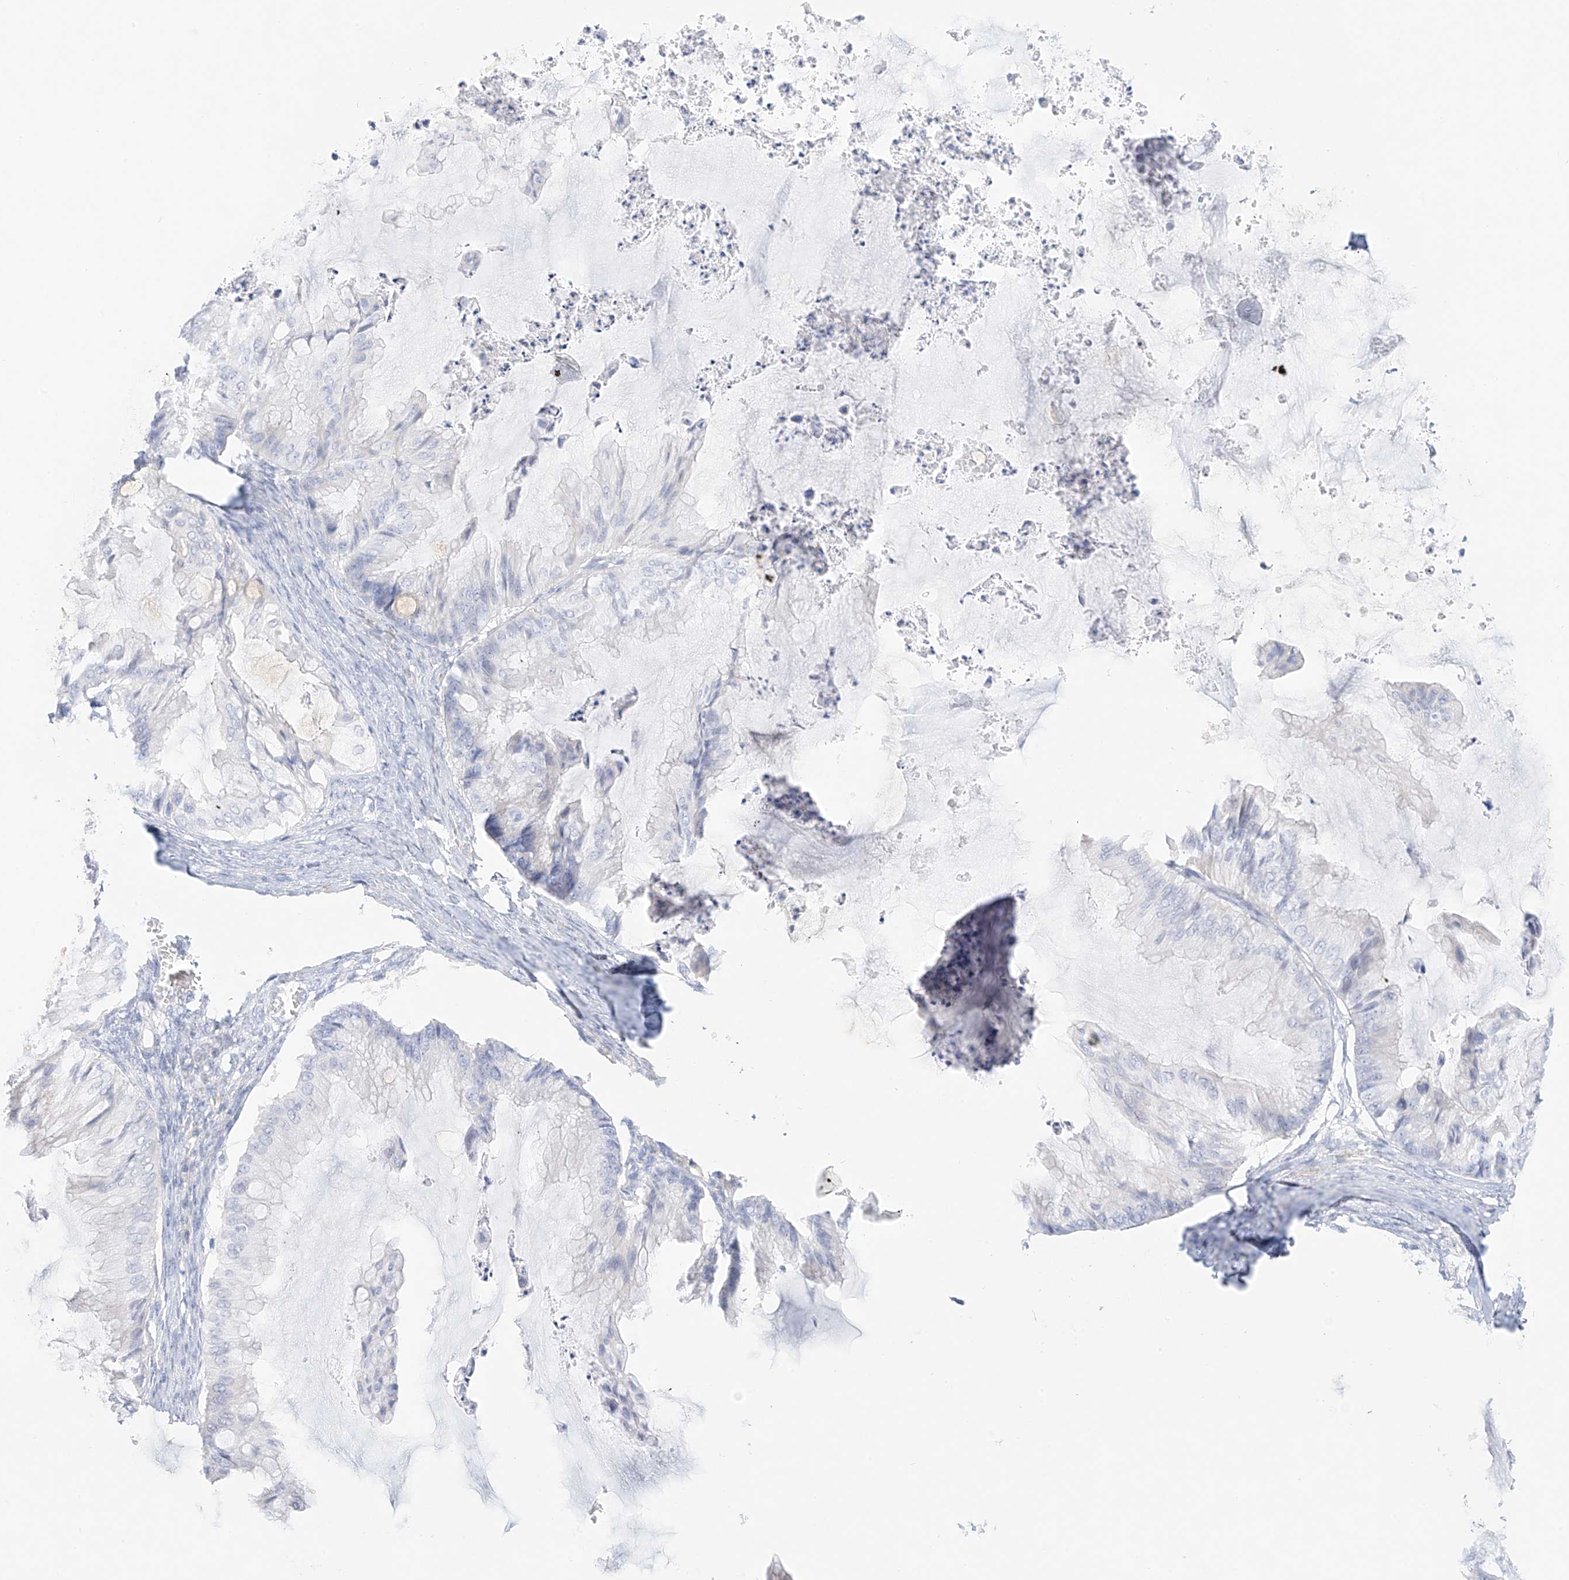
{"staining": {"intensity": "negative", "quantity": "none", "location": "none"}, "tissue": "ovarian cancer", "cell_type": "Tumor cells", "image_type": "cancer", "snomed": [{"axis": "morphology", "description": "Cystadenocarcinoma, mucinous, NOS"}, {"axis": "topography", "description": "Ovary"}], "caption": "Tumor cells are negative for protein expression in human ovarian cancer.", "gene": "ST3GAL5", "patient": {"sex": "female", "age": 71}}